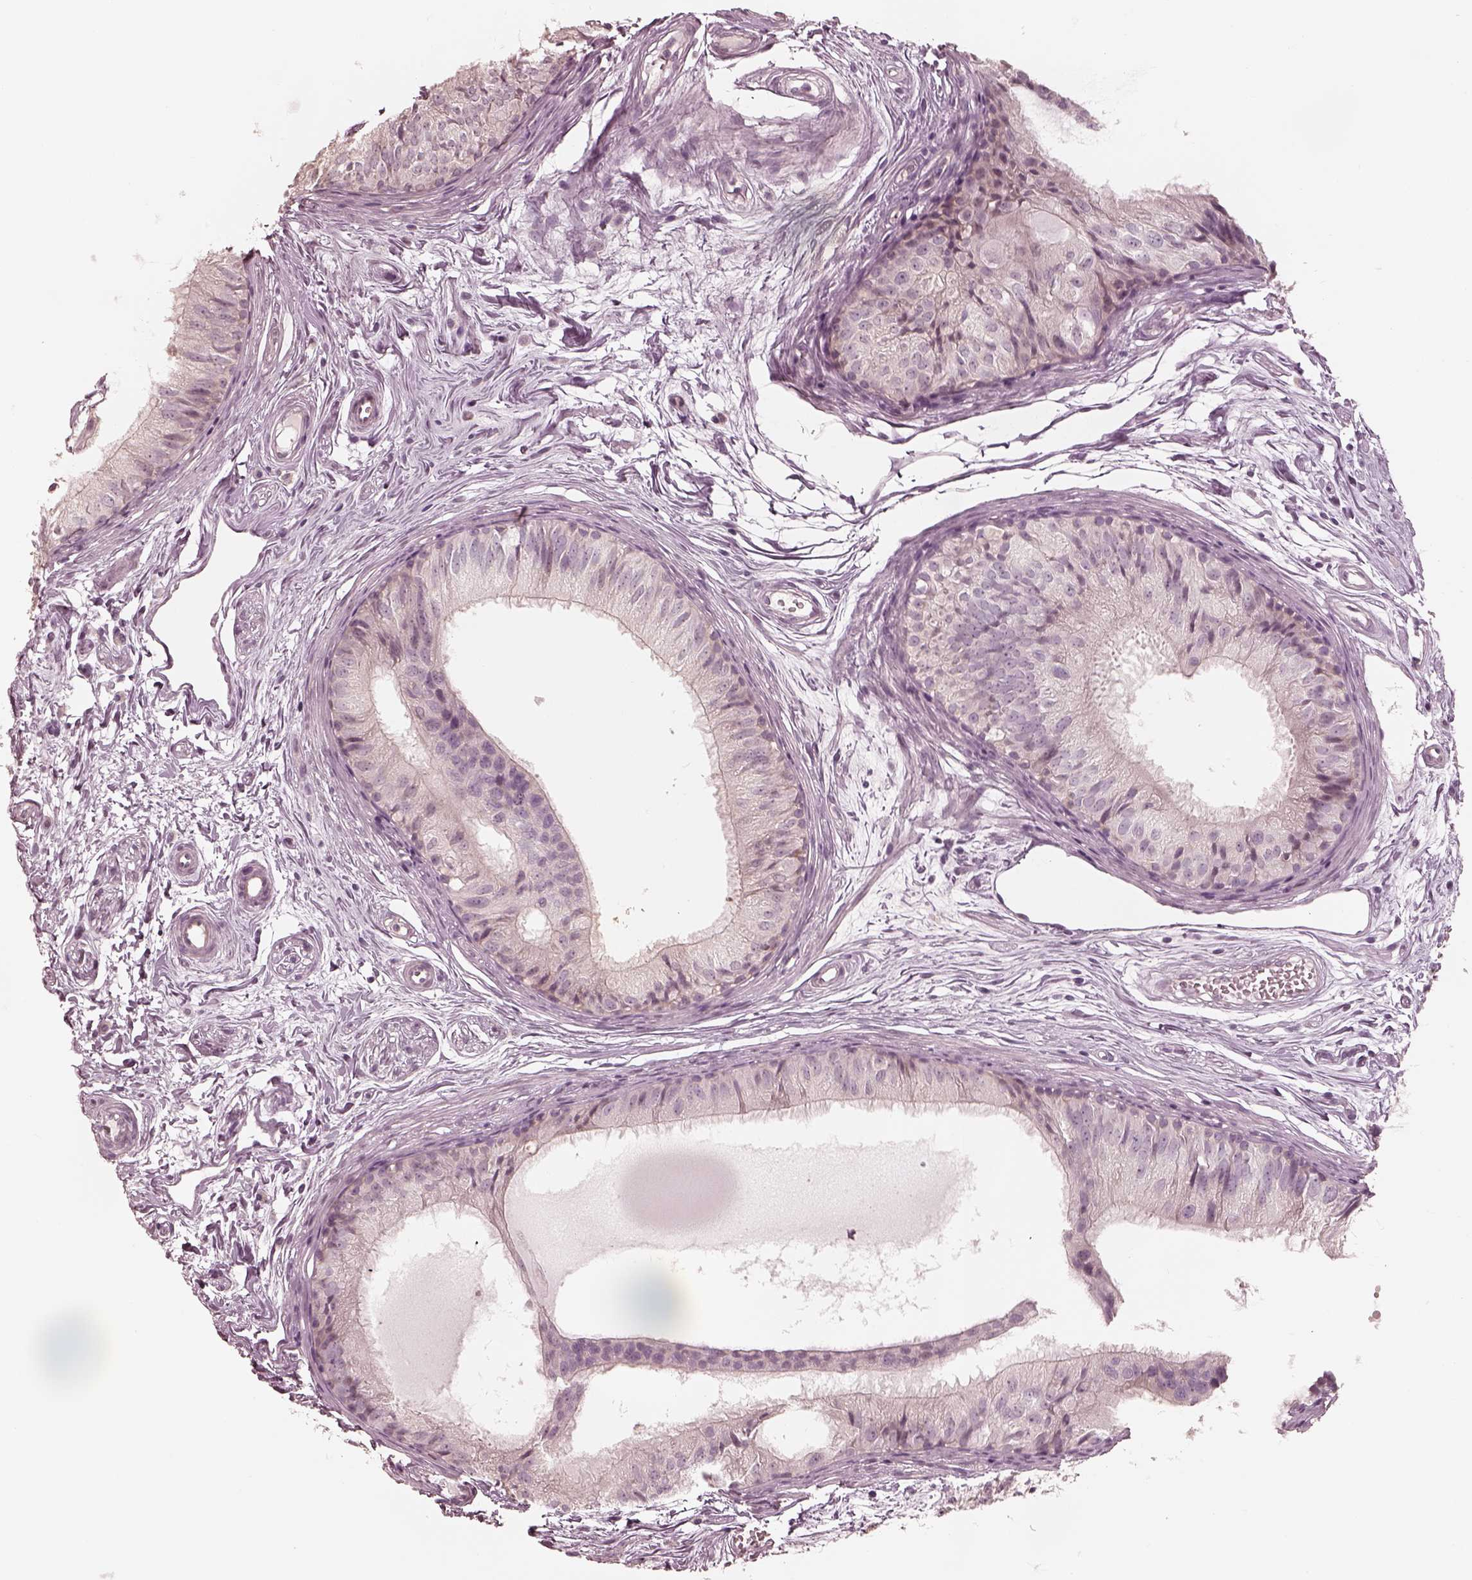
{"staining": {"intensity": "negative", "quantity": "none", "location": "none"}, "tissue": "epididymis", "cell_type": "Glandular cells", "image_type": "normal", "snomed": [{"axis": "morphology", "description": "Normal tissue, NOS"}, {"axis": "topography", "description": "Epididymis"}], "caption": "A photomicrograph of epididymis stained for a protein exhibits no brown staining in glandular cells.", "gene": "ACACB", "patient": {"sex": "male", "age": 25}}